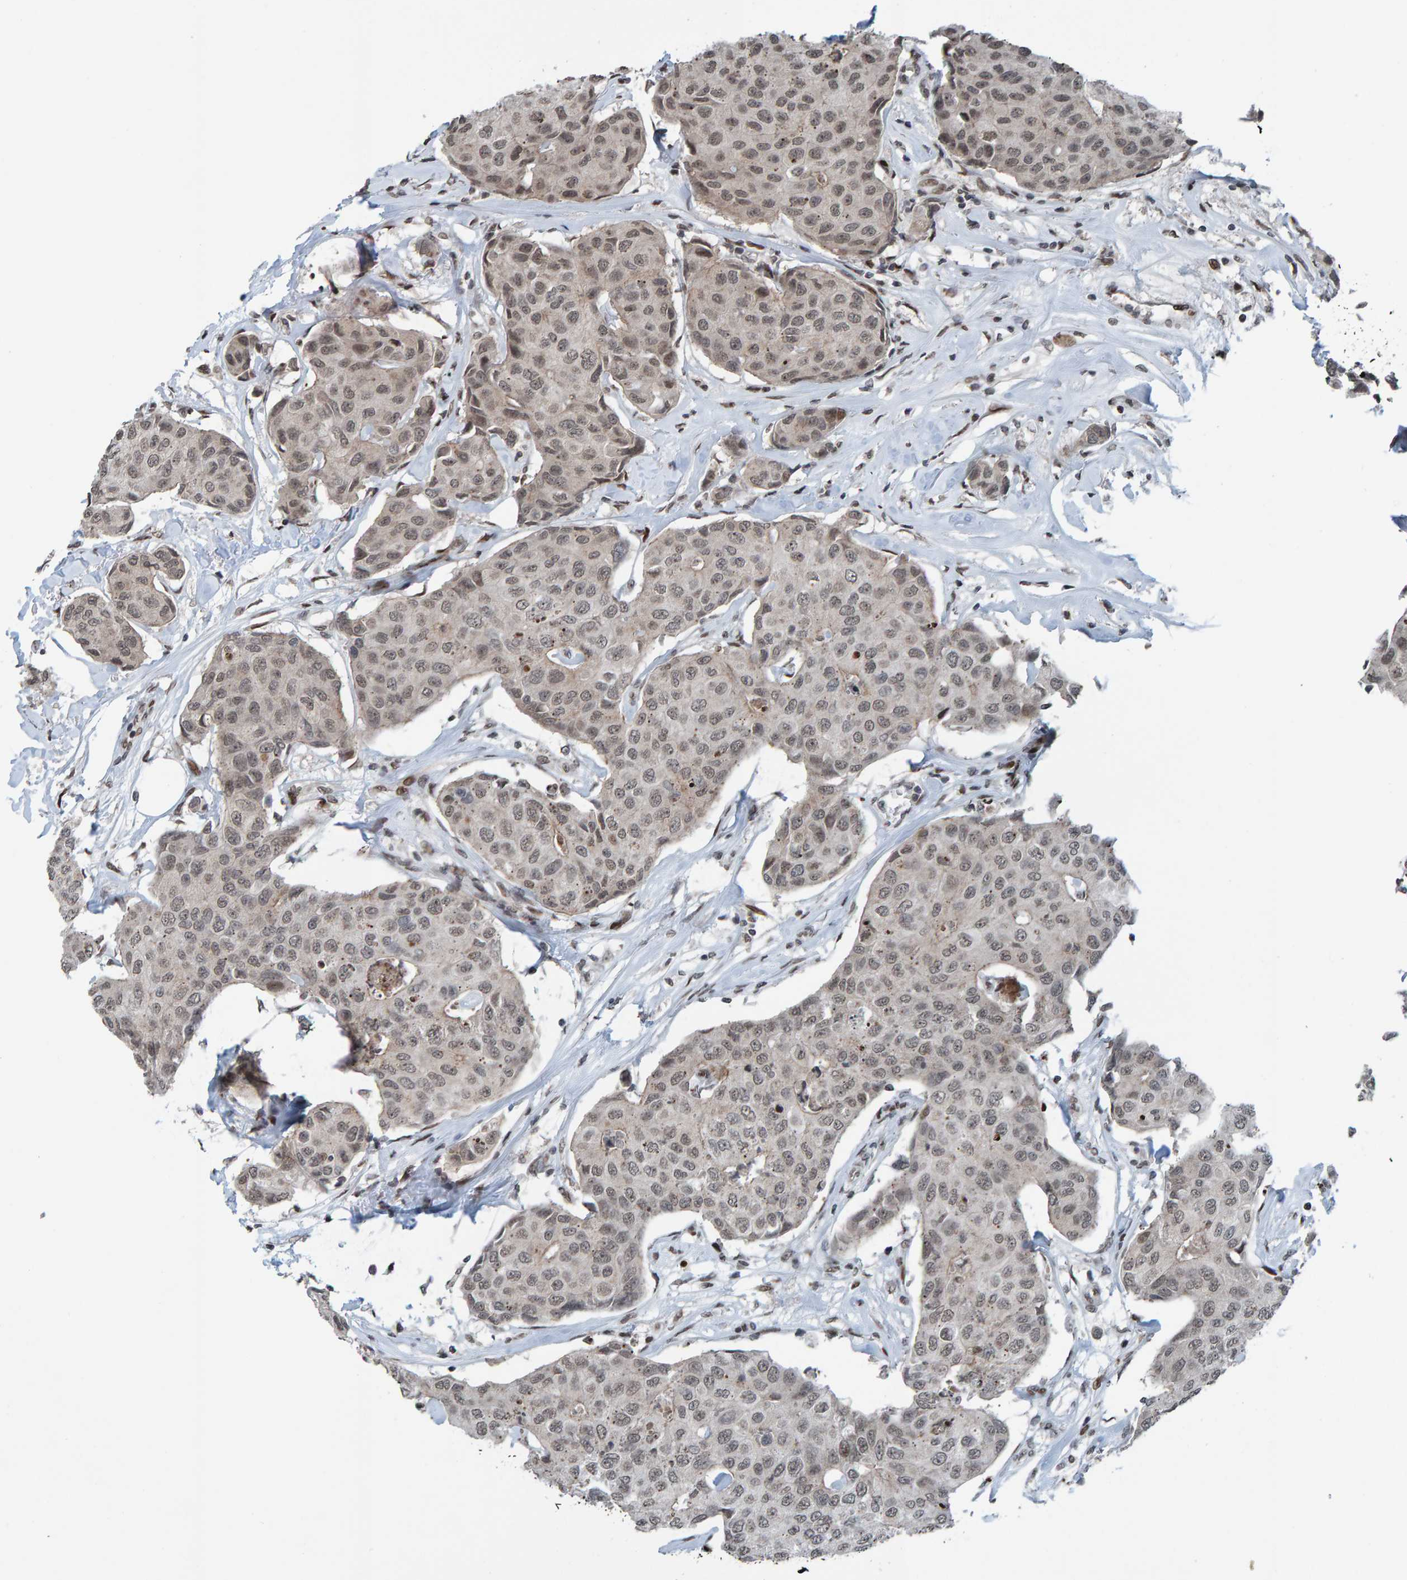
{"staining": {"intensity": "weak", "quantity": ">75%", "location": "nuclear"}, "tissue": "breast cancer", "cell_type": "Tumor cells", "image_type": "cancer", "snomed": [{"axis": "morphology", "description": "Duct carcinoma"}, {"axis": "topography", "description": "Breast"}], "caption": "Human breast intraductal carcinoma stained with a protein marker shows weak staining in tumor cells.", "gene": "ZNF366", "patient": {"sex": "female", "age": 80}}